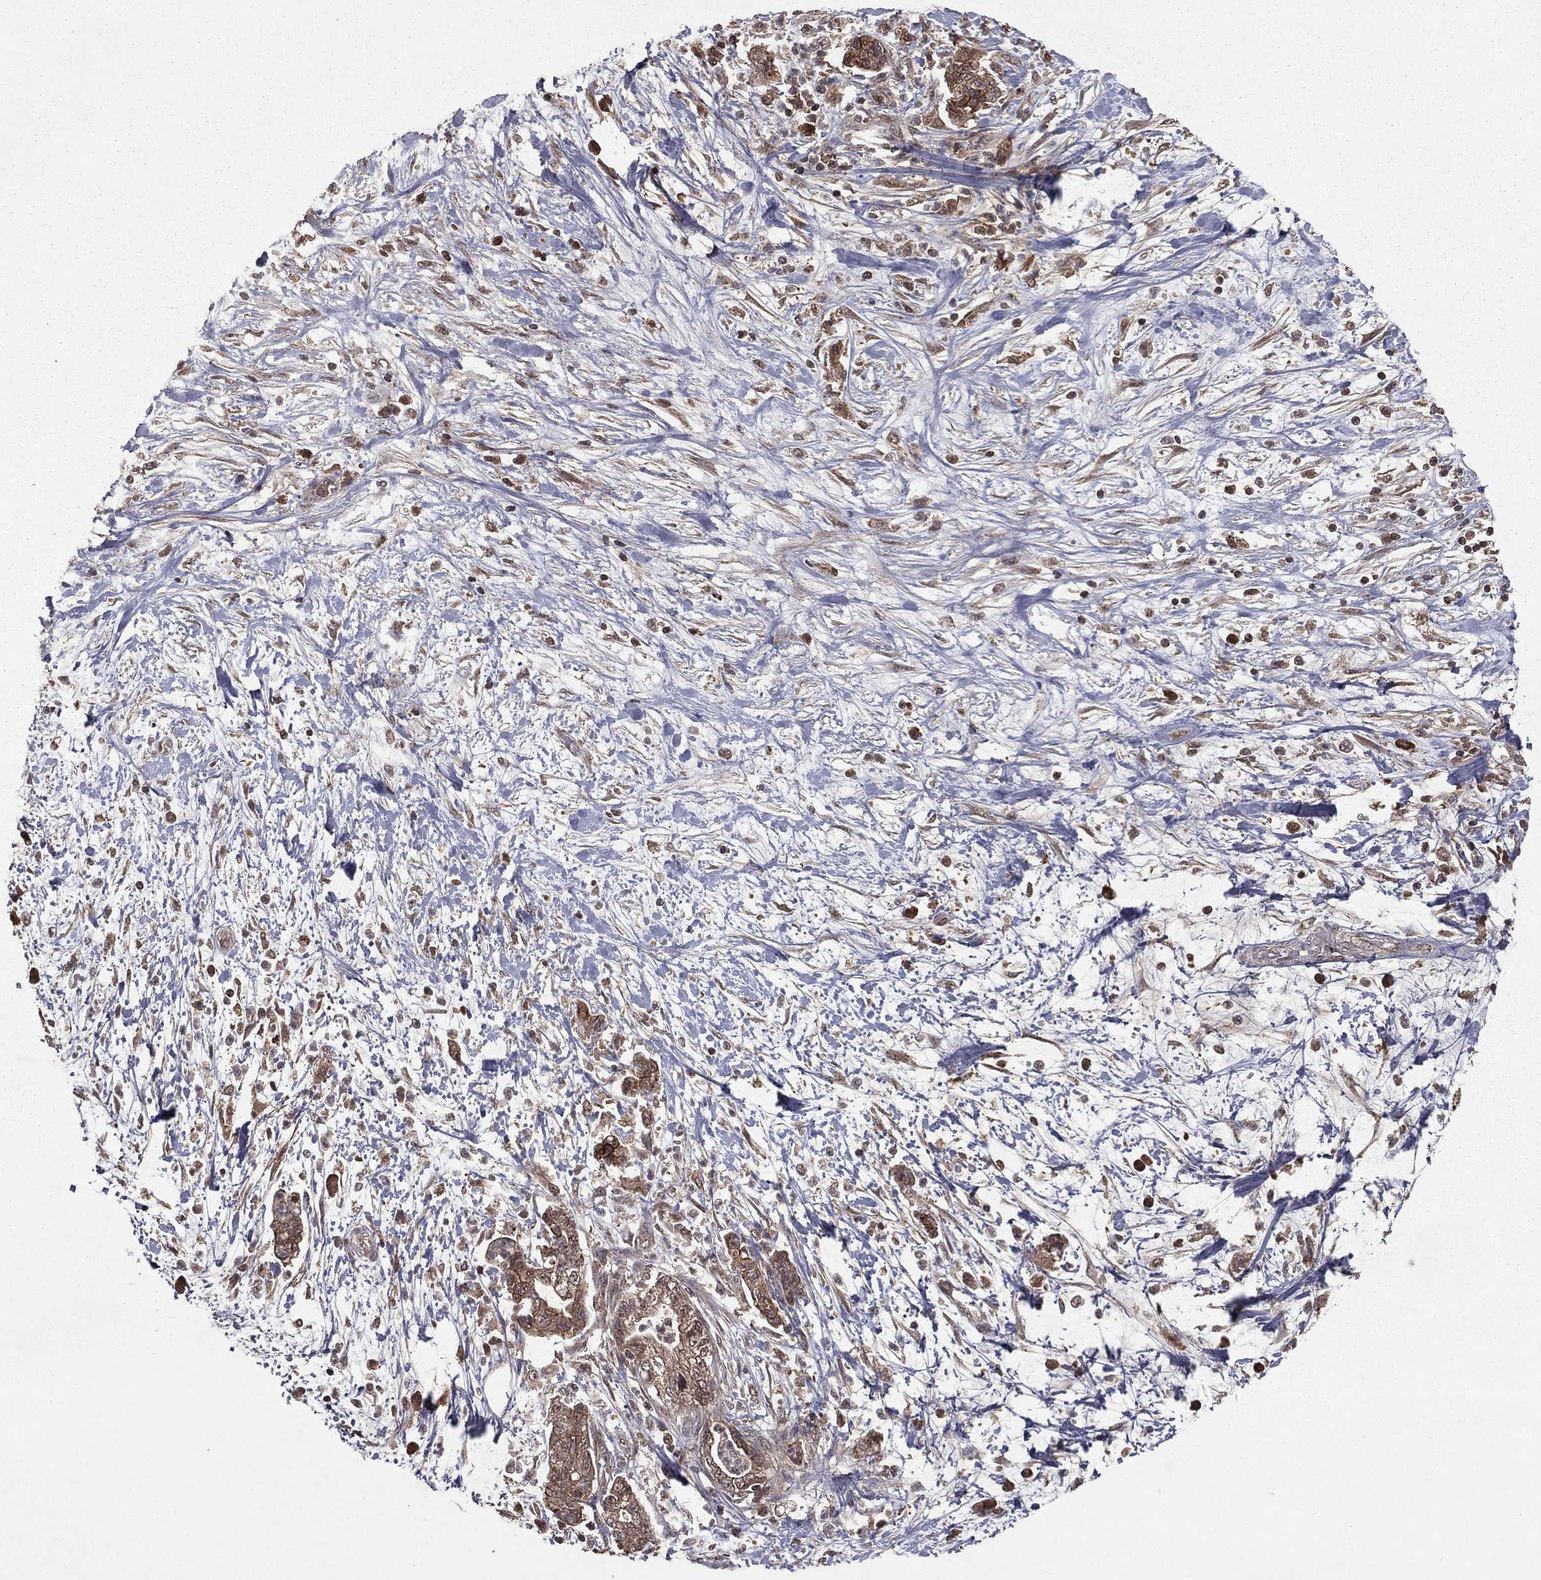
{"staining": {"intensity": "weak", "quantity": ">75%", "location": "cytoplasmic/membranous"}, "tissue": "pancreatic cancer", "cell_type": "Tumor cells", "image_type": "cancer", "snomed": [{"axis": "morphology", "description": "Adenocarcinoma, NOS"}, {"axis": "topography", "description": "Pancreas"}], "caption": "There is low levels of weak cytoplasmic/membranous staining in tumor cells of pancreatic cancer, as demonstrated by immunohistochemical staining (brown color).", "gene": "ZDHHC15", "patient": {"sex": "female", "age": 73}}